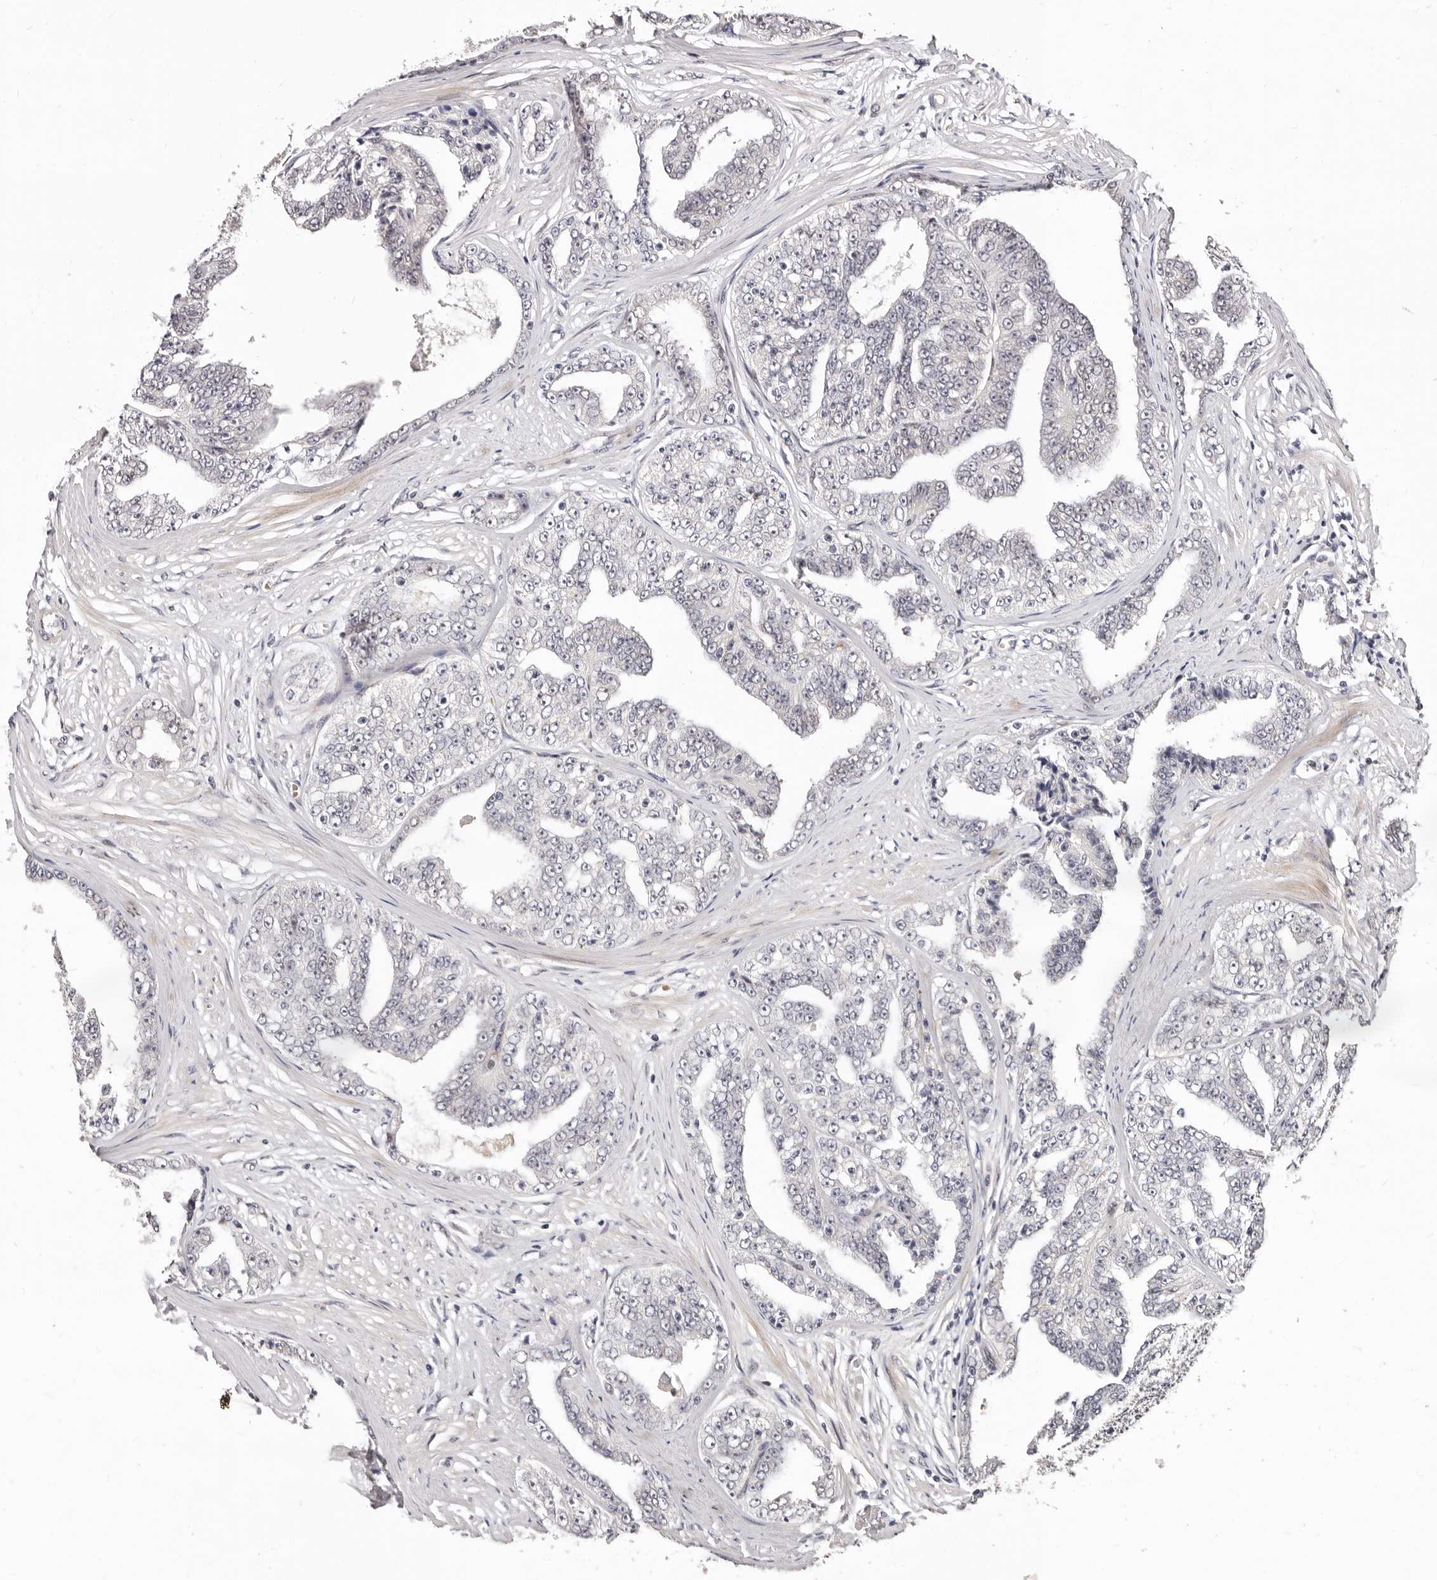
{"staining": {"intensity": "negative", "quantity": "none", "location": "none"}, "tissue": "prostate cancer", "cell_type": "Tumor cells", "image_type": "cancer", "snomed": [{"axis": "morphology", "description": "Adenocarcinoma, High grade"}, {"axis": "topography", "description": "Prostate"}], "caption": "Tumor cells show no significant protein staining in adenocarcinoma (high-grade) (prostate).", "gene": "SRCAP", "patient": {"sex": "male", "age": 71}}